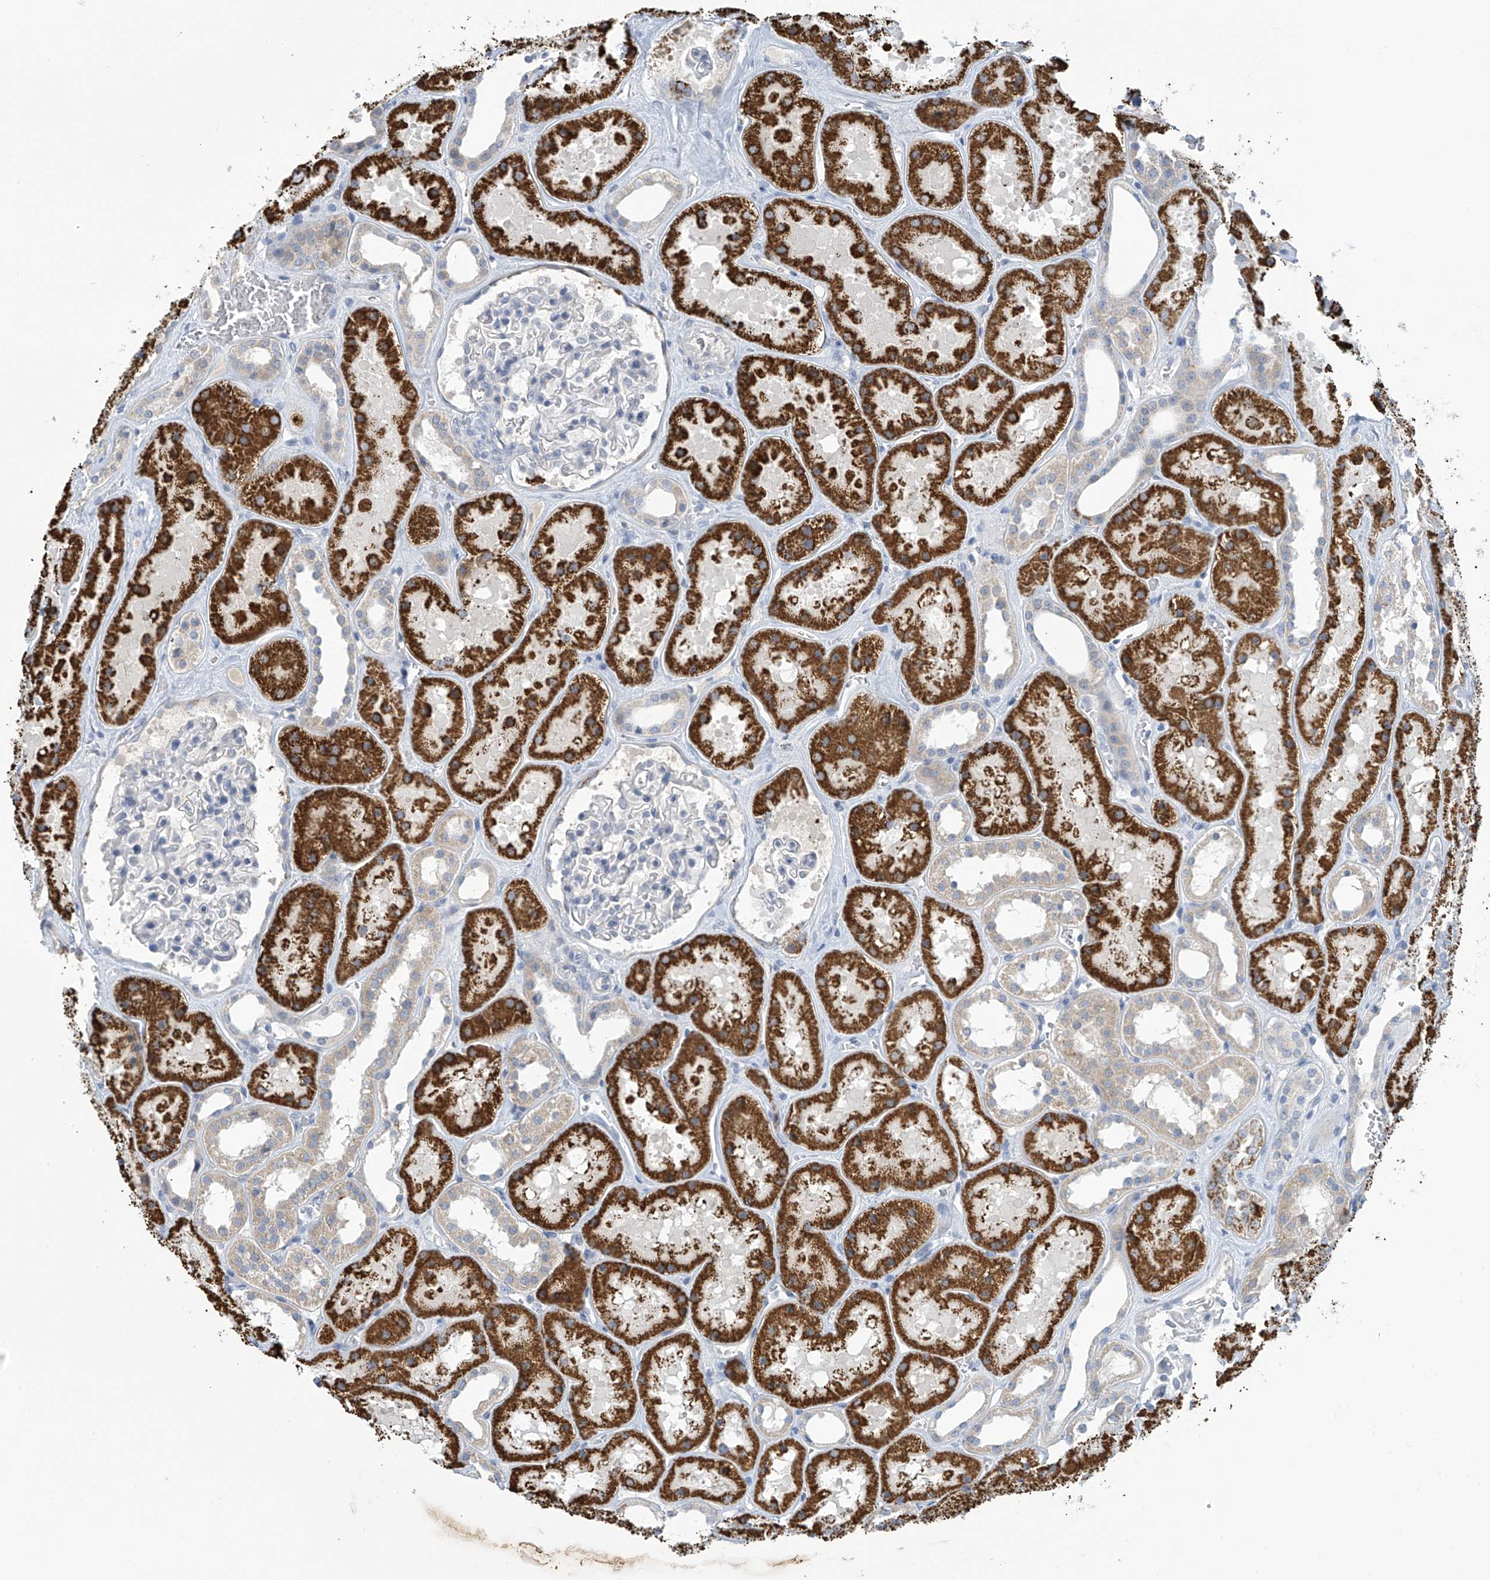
{"staining": {"intensity": "negative", "quantity": "none", "location": "none"}, "tissue": "kidney", "cell_type": "Cells in glomeruli", "image_type": "normal", "snomed": [{"axis": "morphology", "description": "Normal tissue, NOS"}, {"axis": "topography", "description": "Kidney"}], "caption": "Immunohistochemical staining of normal human kidney exhibits no significant staining in cells in glomeruli. (Stains: DAB (3,3'-diaminobenzidine) IHC with hematoxylin counter stain, Microscopy: brightfield microscopy at high magnification).", "gene": "IBA57", "patient": {"sex": "female", "age": 41}}